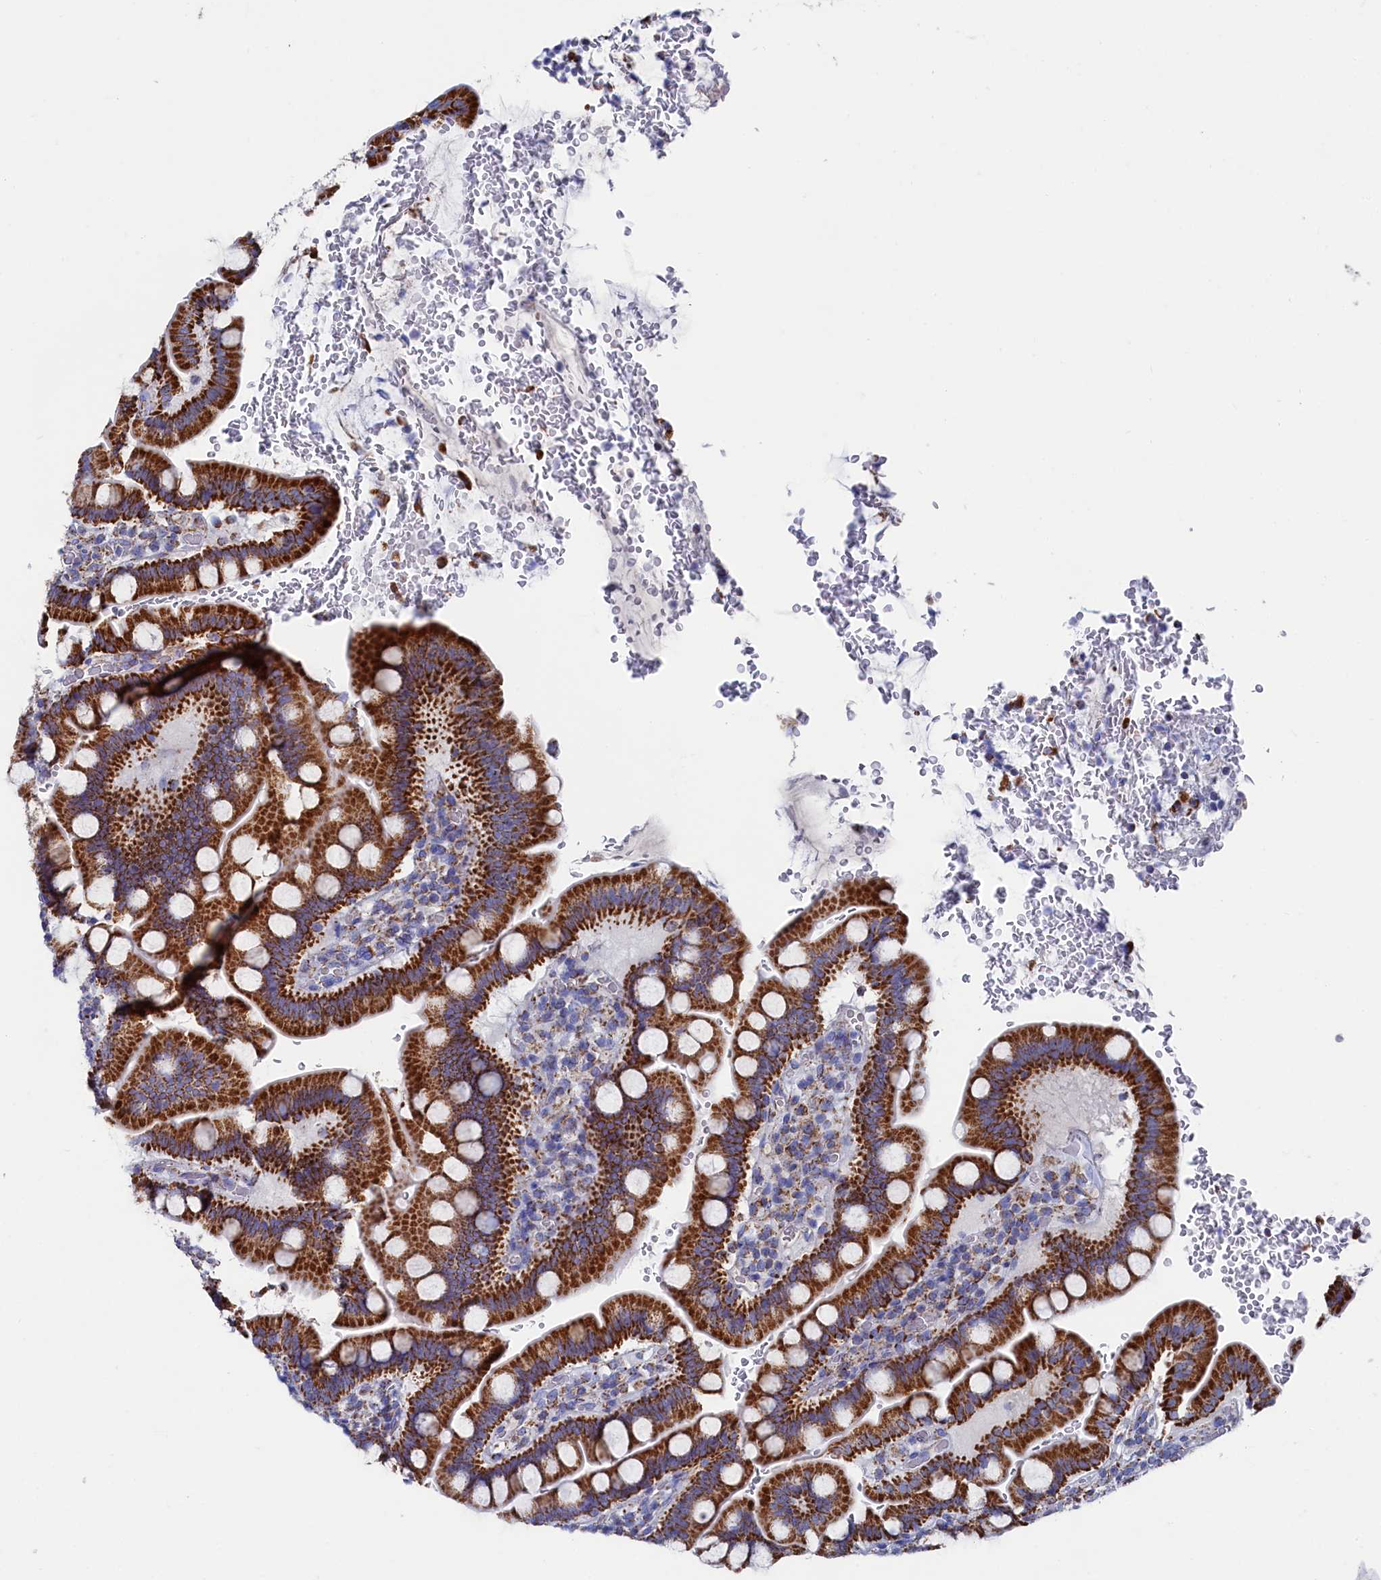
{"staining": {"intensity": "strong", "quantity": ">75%", "location": "cytoplasmic/membranous"}, "tissue": "small intestine", "cell_type": "Glandular cells", "image_type": "normal", "snomed": [{"axis": "morphology", "description": "Normal tissue, NOS"}, {"axis": "topography", "description": "Stomach, upper"}, {"axis": "topography", "description": "Stomach, lower"}, {"axis": "topography", "description": "Small intestine"}], "caption": "A brown stain labels strong cytoplasmic/membranous positivity of a protein in glandular cells of benign human small intestine.", "gene": "MMAB", "patient": {"sex": "male", "age": 68}}